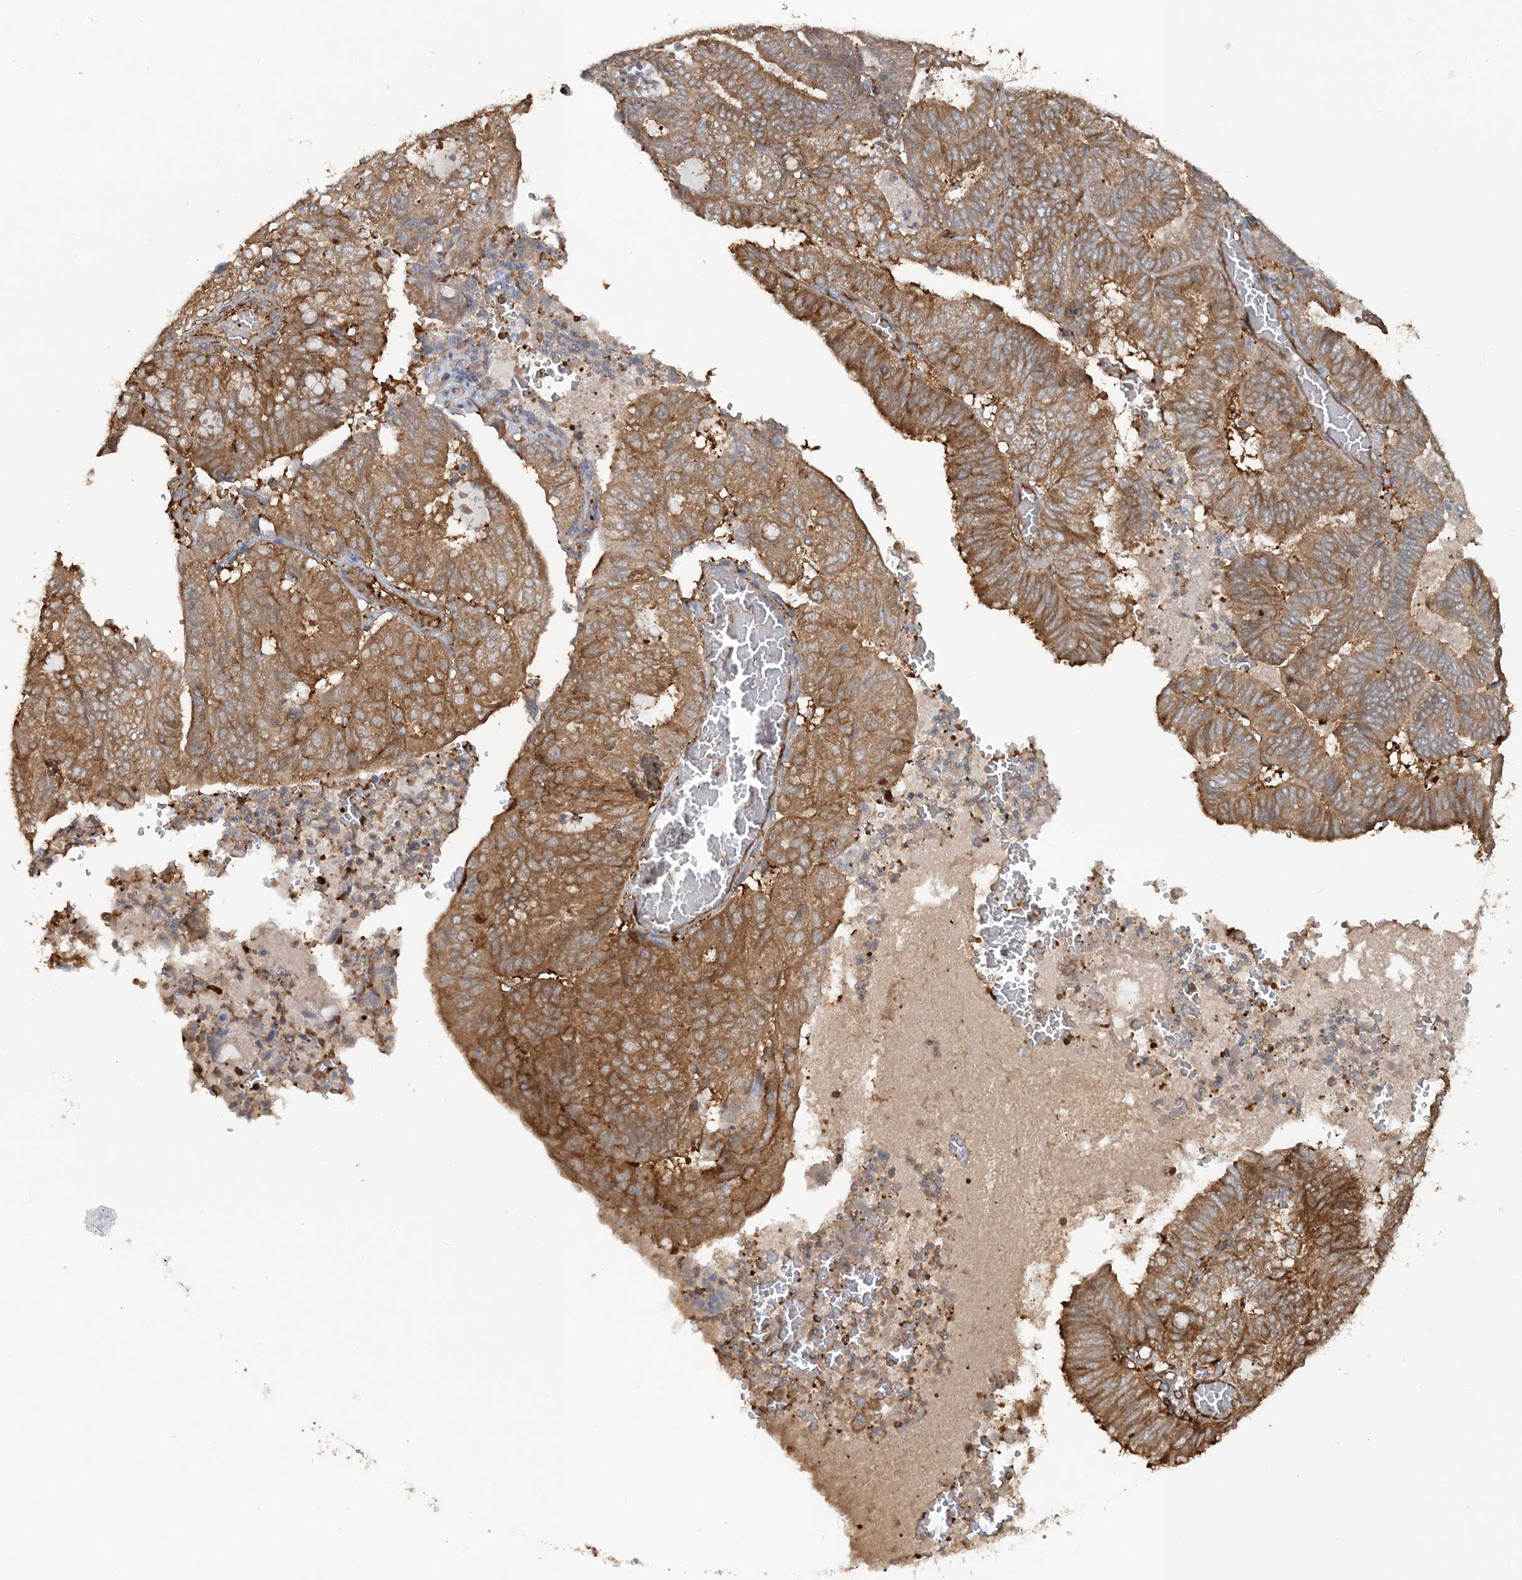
{"staining": {"intensity": "moderate", "quantity": ">75%", "location": "cytoplasmic/membranous"}, "tissue": "endometrial cancer", "cell_type": "Tumor cells", "image_type": "cancer", "snomed": [{"axis": "morphology", "description": "Adenocarcinoma, NOS"}, {"axis": "topography", "description": "Uterus"}], "caption": "Moderate cytoplasmic/membranous positivity is seen in about >75% of tumor cells in adenocarcinoma (endometrial). (IHC, brightfield microscopy, high magnification).", "gene": "DSTN", "patient": {"sex": "female", "age": 60}}